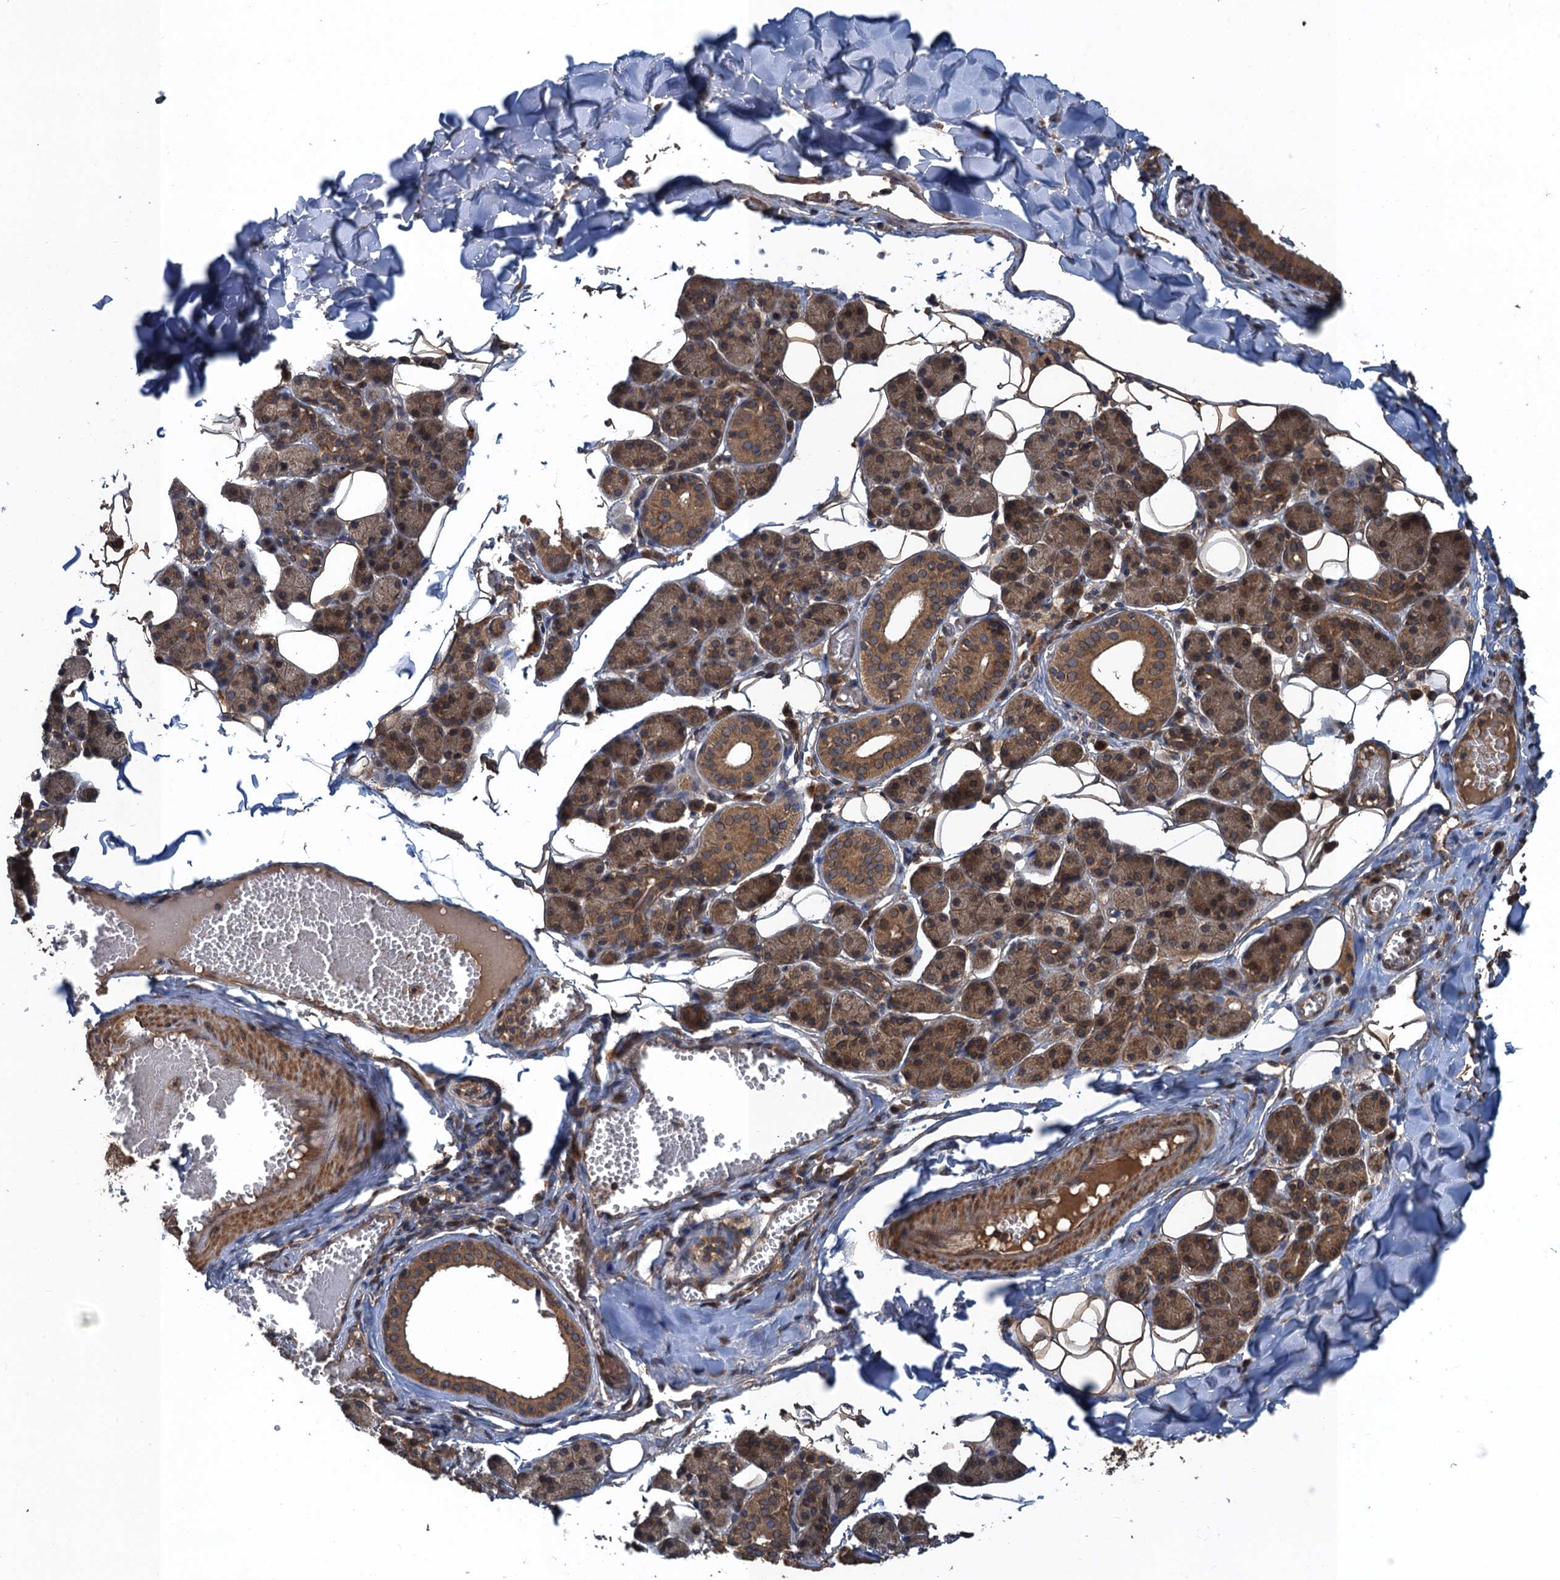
{"staining": {"intensity": "moderate", "quantity": "25%-75%", "location": "cytoplasmic/membranous"}, "tissue": "salivary gland", "cell_type": "Glandular cells", "image_type": "normal", "snomed": [{"axis": "morphology", "description": "Normal tissue, NOS"}, {"axis": "topography", "description": "Salivary gland"}], "caption": "Moderate cytoplasmic/membranous protein staining is appreciated in about 25%-75% of glandular cells in salivary gland. The protein is stained brown, and the nuclei are stained in blue (DAB (3,3'-diaminobenzidine) IHC with brightfield microscopy, high magnification).", "gene": "GLE1", "patient": {"sex": "female", "age": 33}}